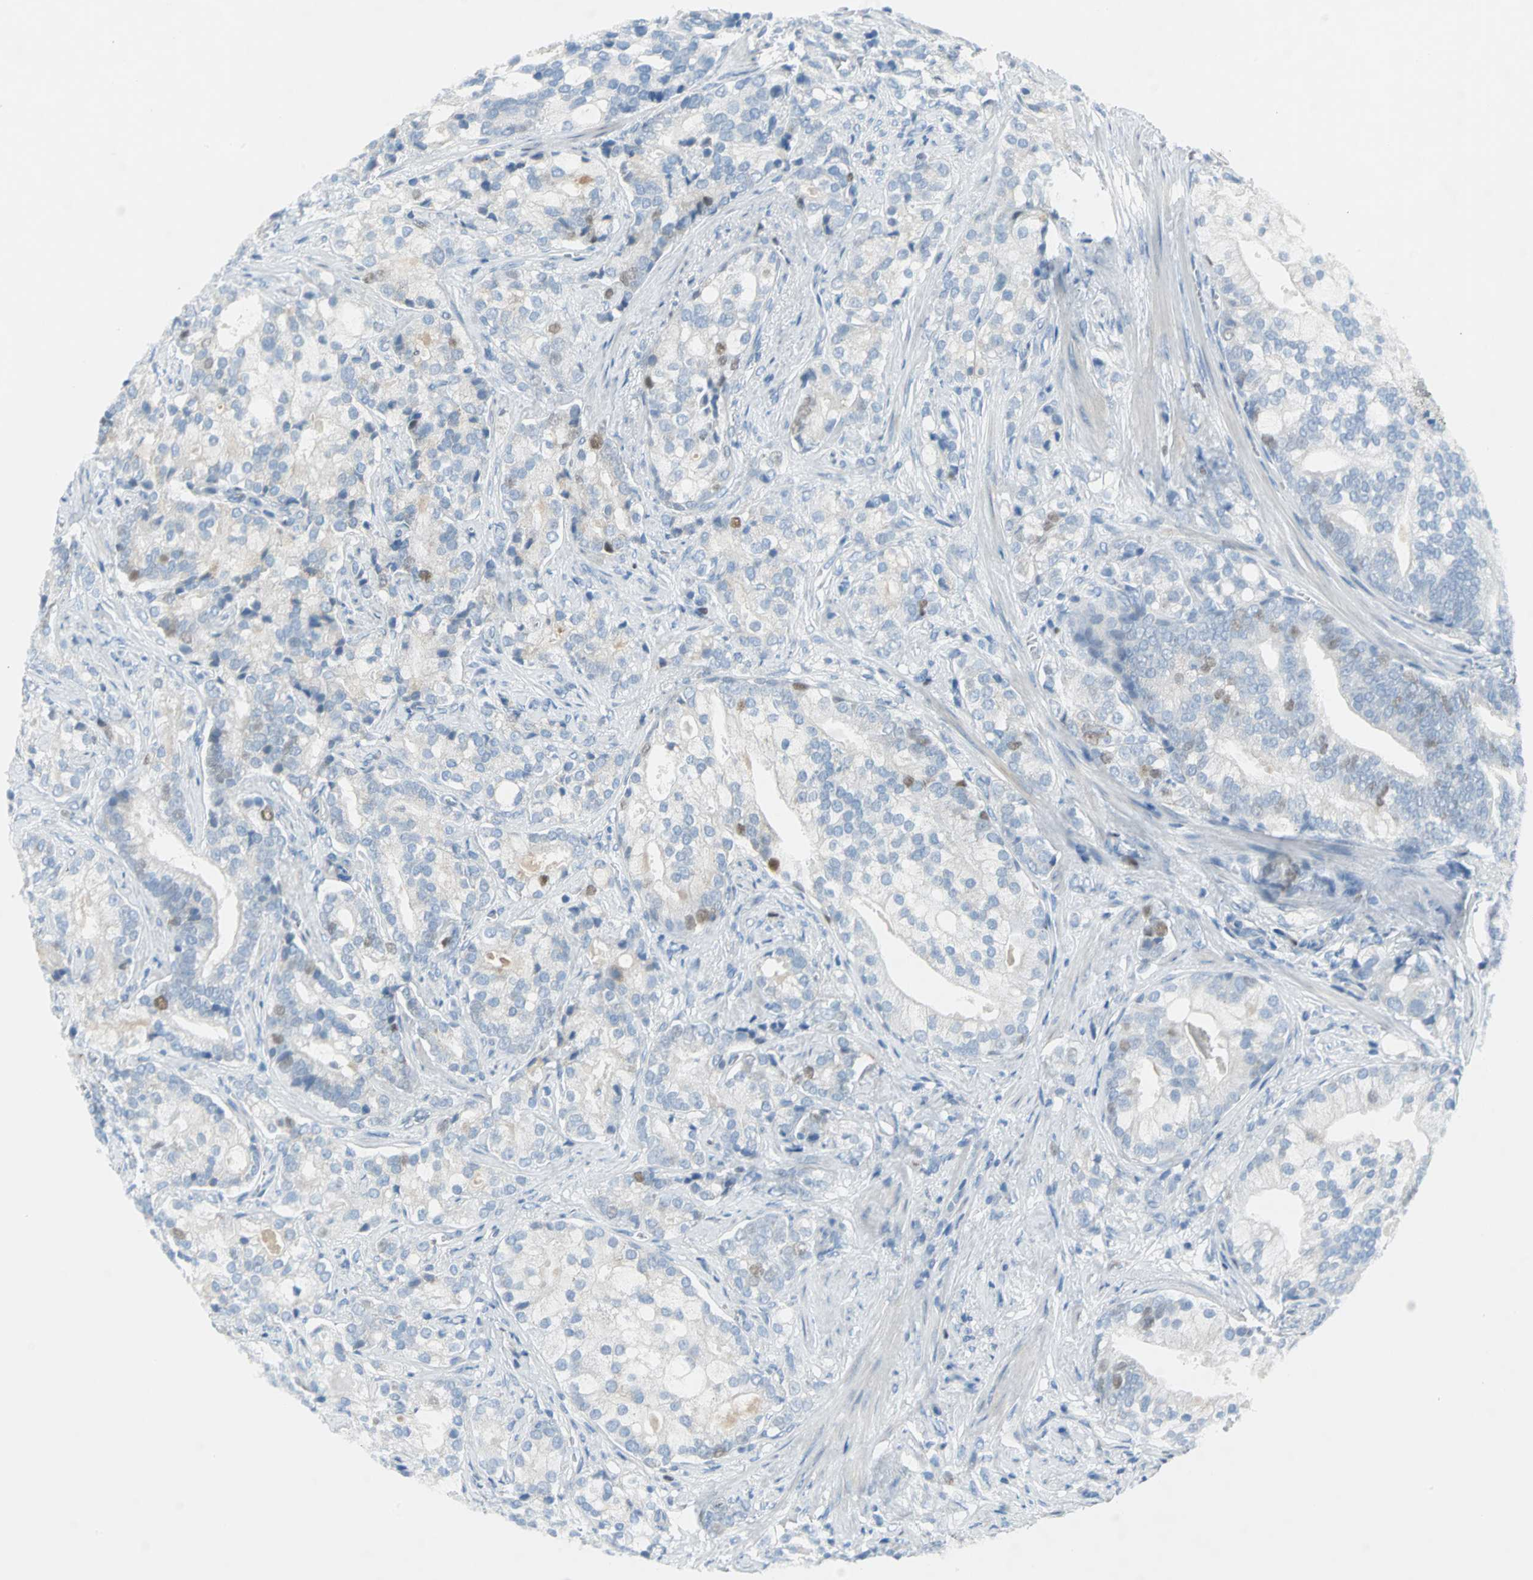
{"staining": {"intensity": "moderate", "quantity": "<25%", "location": "cytoplasmic/membranous"}, "tissue": "prostate cancer", "cell_type": "Tumor cells", "image_type": "cancer", "snomed": [{"axis": "morphology", "description": "Adenocarcinoma, Low grade"}, {"axis": "topography", "description": "Prostate"}], "caption": "This histopathology image exhibits immunohistochemistry (IHC) staining of human prostate low-grade adenocarcinoma, with low moderate cytoplasmic/membranous positivity in approximately <25% of tumor cells.", "gene": "MCM3", "patient": {"sex": "male", "age": 58}}